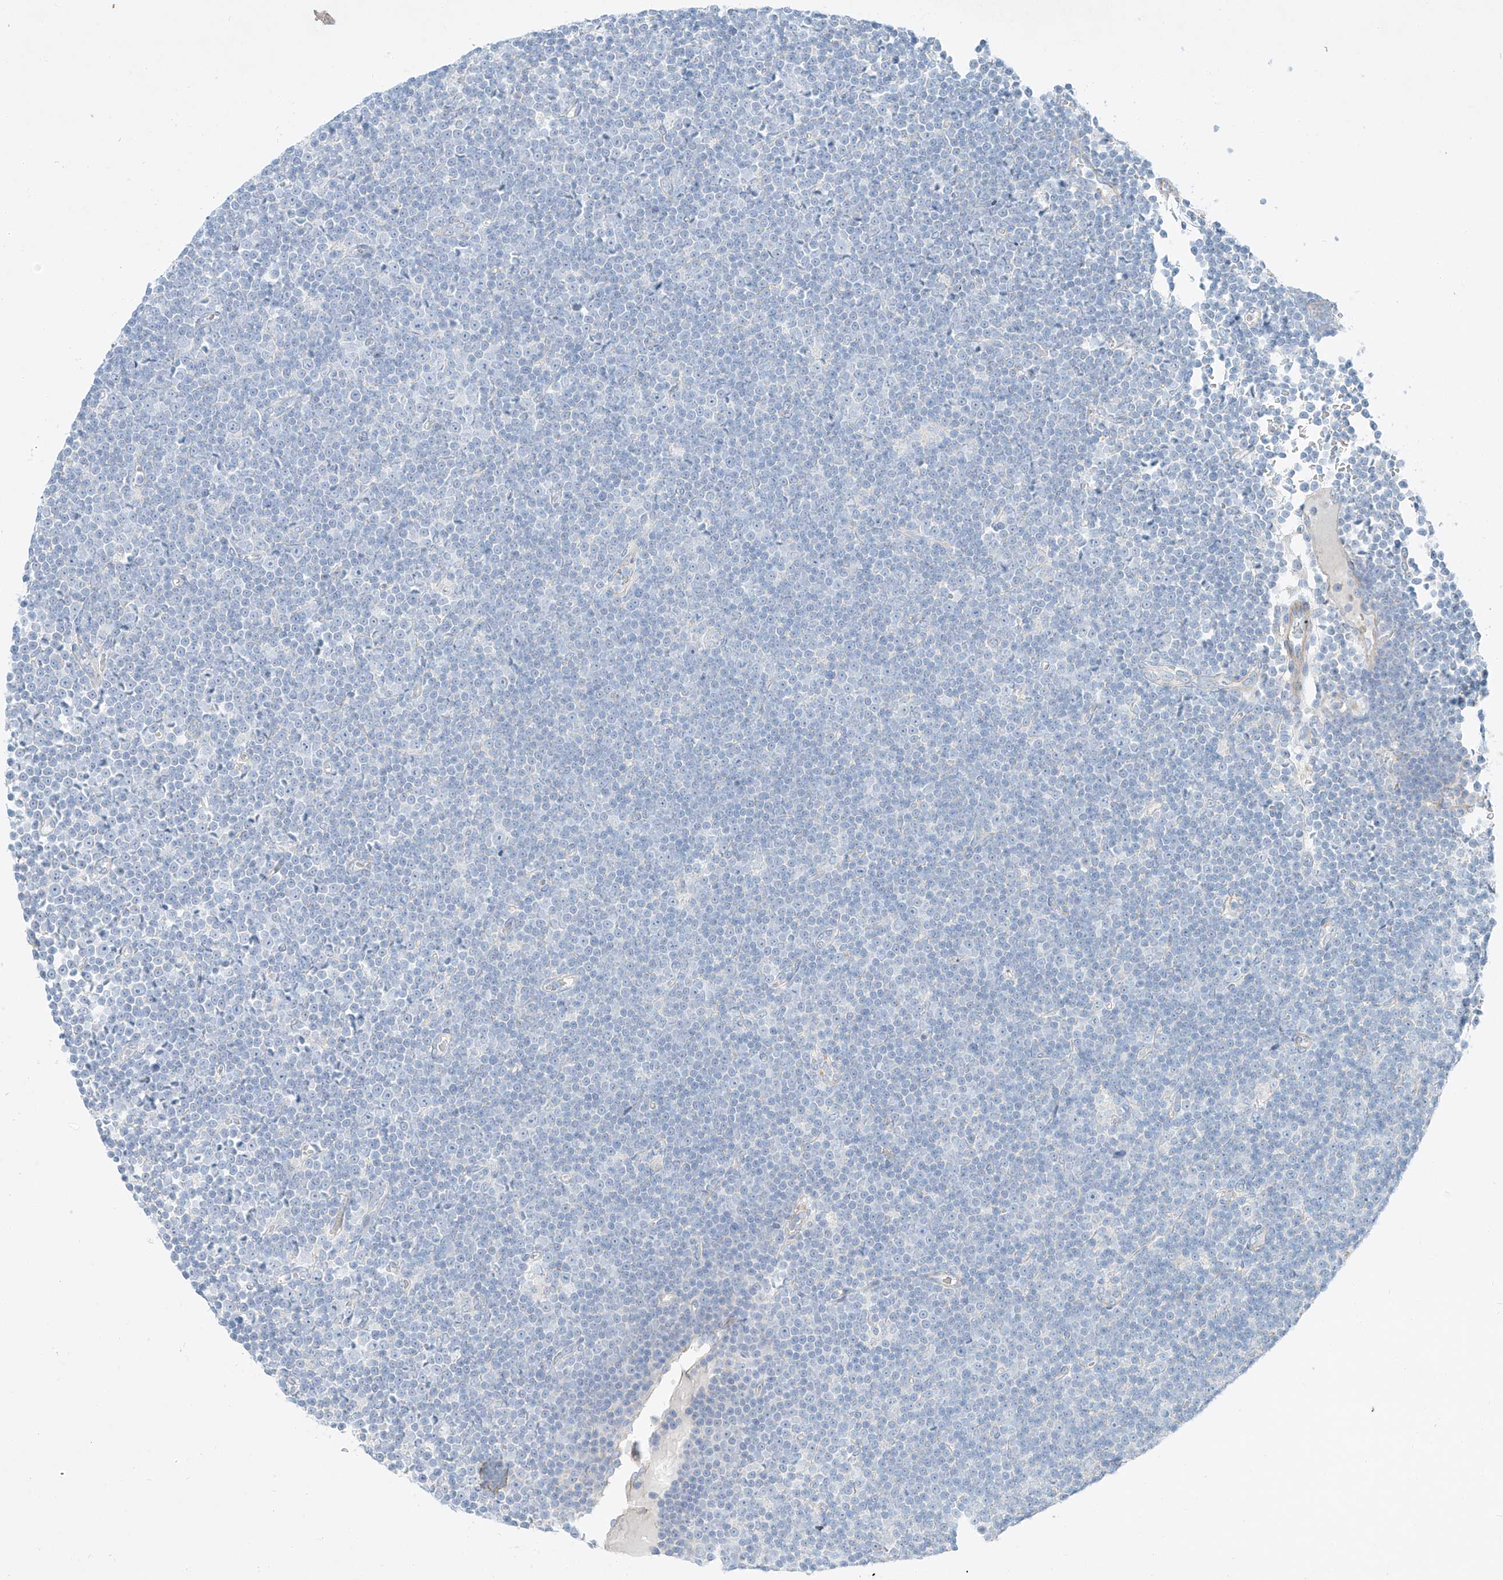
{"staining": {"intensity": "negative", "quantity": "none", "location": "none"}, "tissue": "lymphoma", "cell_type": "Tumor cells", "image_type": "cancer", "snomed": [{"axis": "morphology", "description": "Malignant lymphoma, non-Hodgkin's type, Low grade"}, {"axis": "topography", "description": "Lymph node"}], "caption": "High magnification brightfield microscopy of malignant lymphoma, non-Hodgkin's type (low-grade) stained with DAB (brown) and counterstained with hematoxylin (blue): tumor cells show no significant positivity.", "gene": "AJM1", "patient": {"sex": "female", "age": 67}}